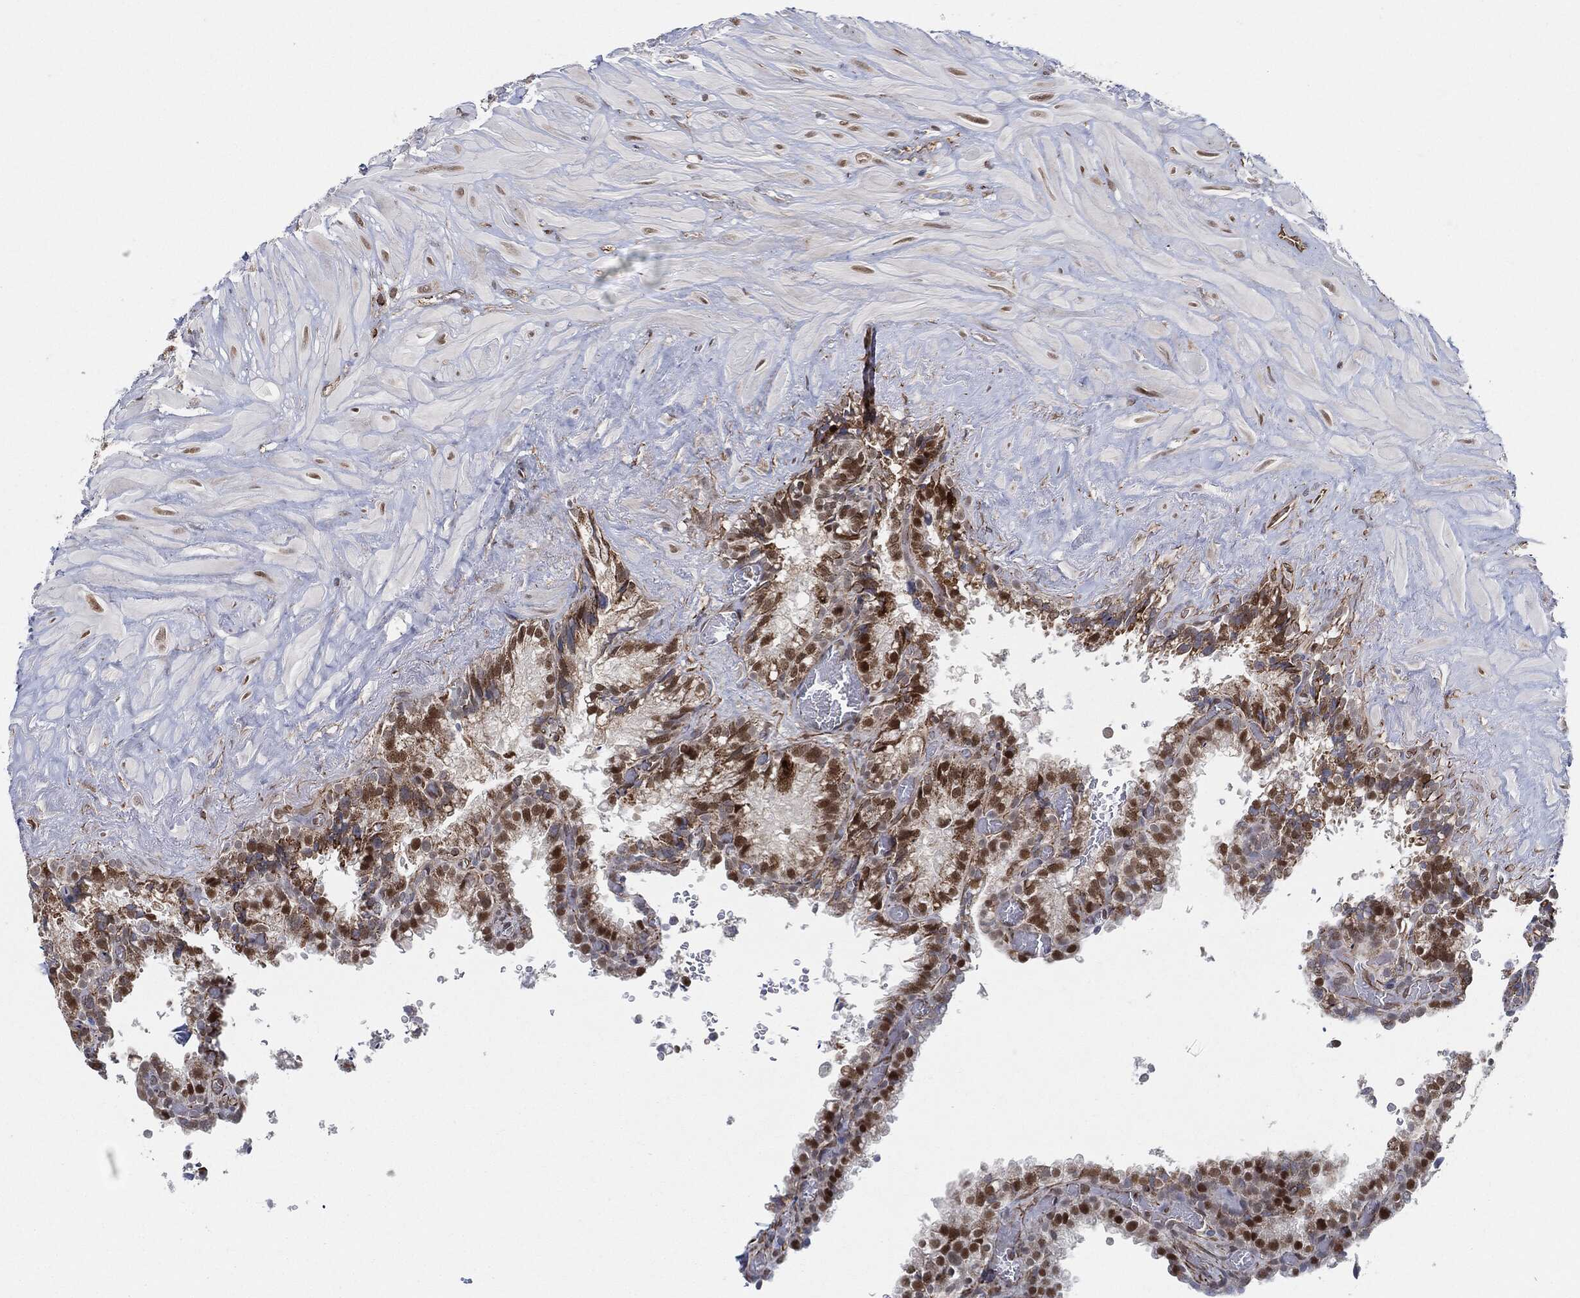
{"staining": {"intensity": "strong", "quantity": "25%-75%", "location": "nuclear"}, "tissue": "seminal vesicle", "cell_type": "Glandular cells", "image_type": "normal", "snomed": [{"axis": "morphology", "description": "Normal tissue, NOS"}, {"axis": "topography", "description": "Seminal veicle"}], "caption": "Immunohistochemistry of benign seminal vesicle shows high levels of strong nuclear staining in approximately 25%-75% of glandular cells.", "gene": "TP53RK", "patient": {"sex": "male", "age": 67}}